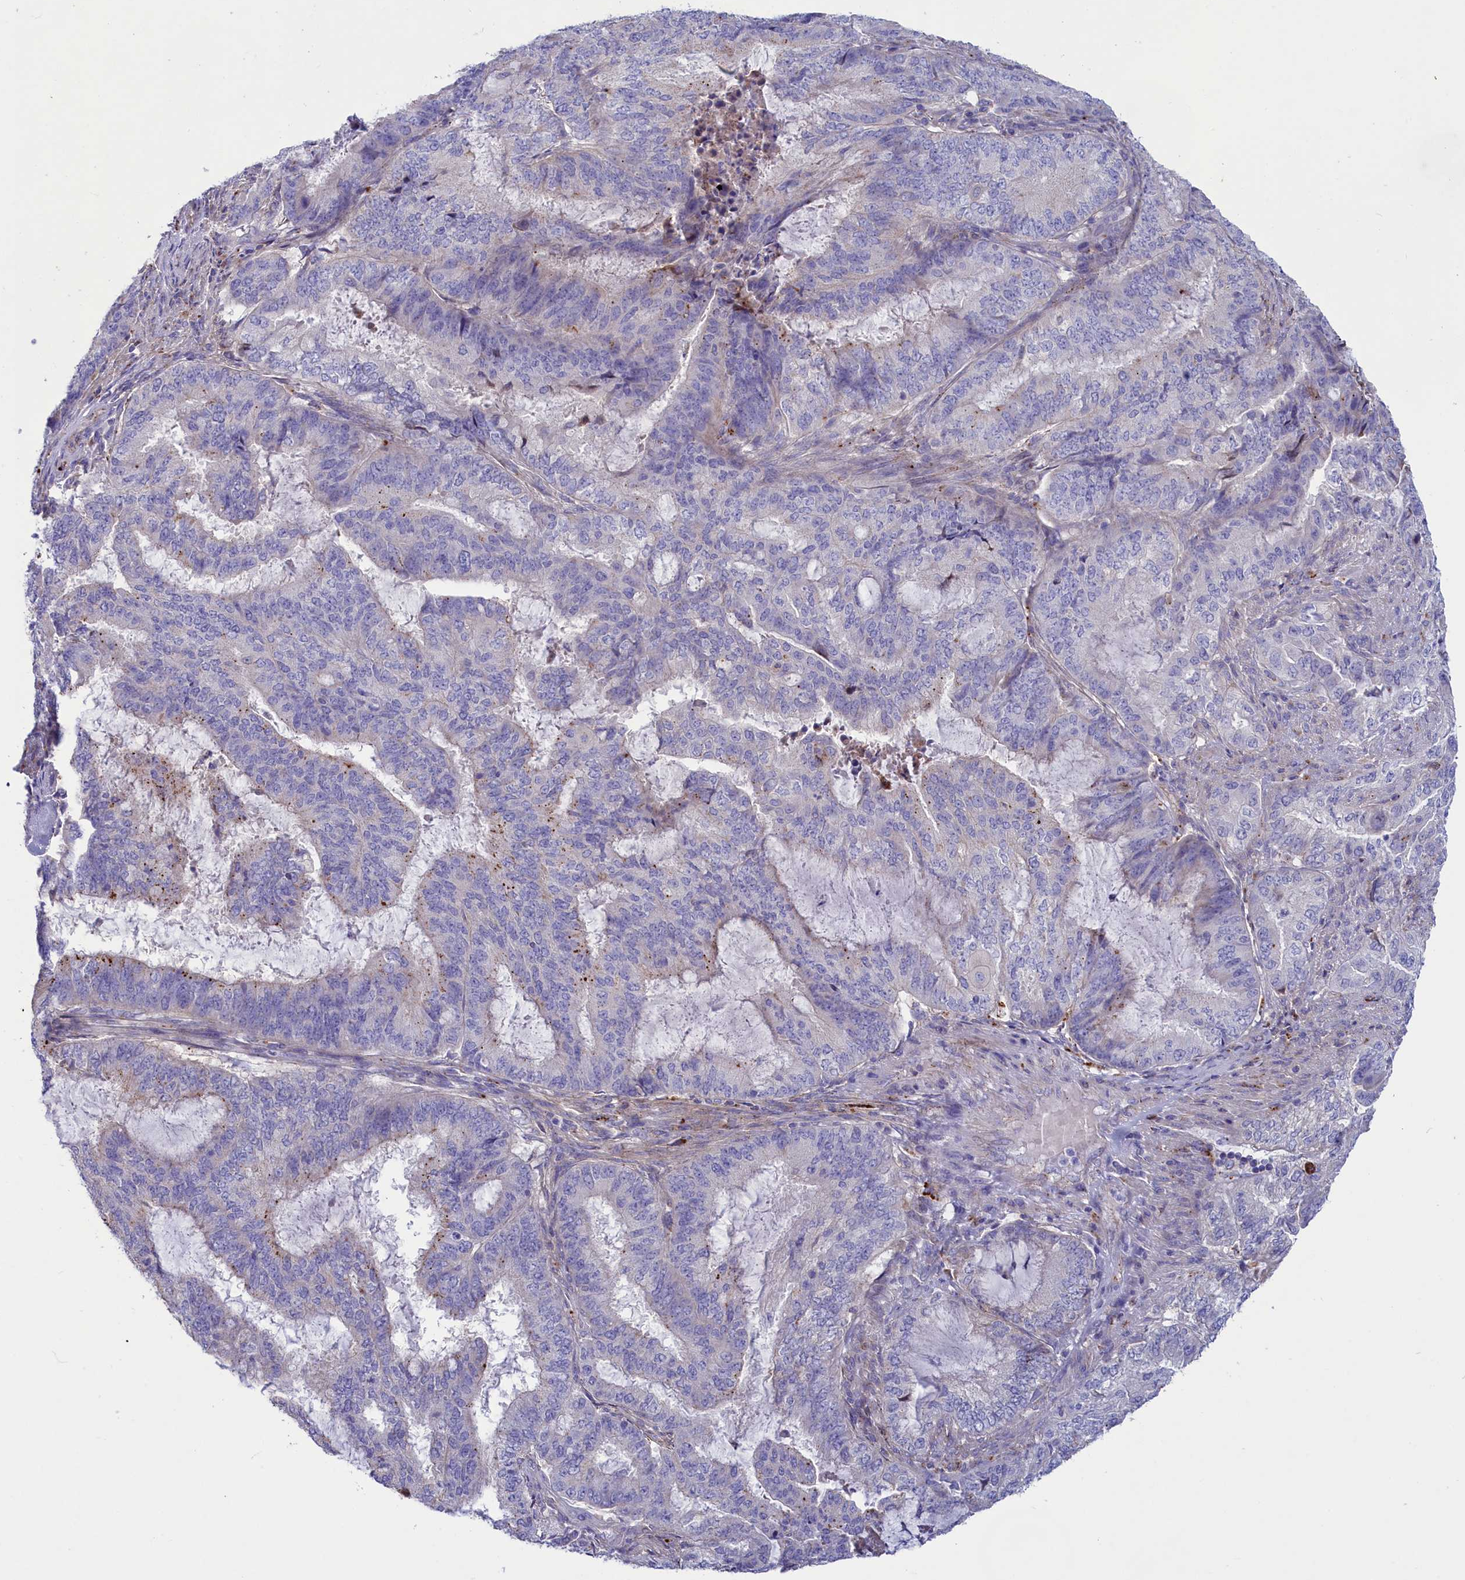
{"staining": {"intensity": "negative", "quantity": "none", "location": "none"}, "tissue": "endometrial cancer", "cell_type": "Tumor cells", "image_type": "cancer", "snomed": [{"axis": "morphology", "description": "Adenocarcinoma, NOS"}, {"axis": "topography", "description": "Endometrium"}], "caption": "Micrograph shows no protein staining in tumor cells of endometrial cancer (adenocarcinoma) tissue.", "gene": "WDR6", "patient": {"sex": "female", "age": 51}}